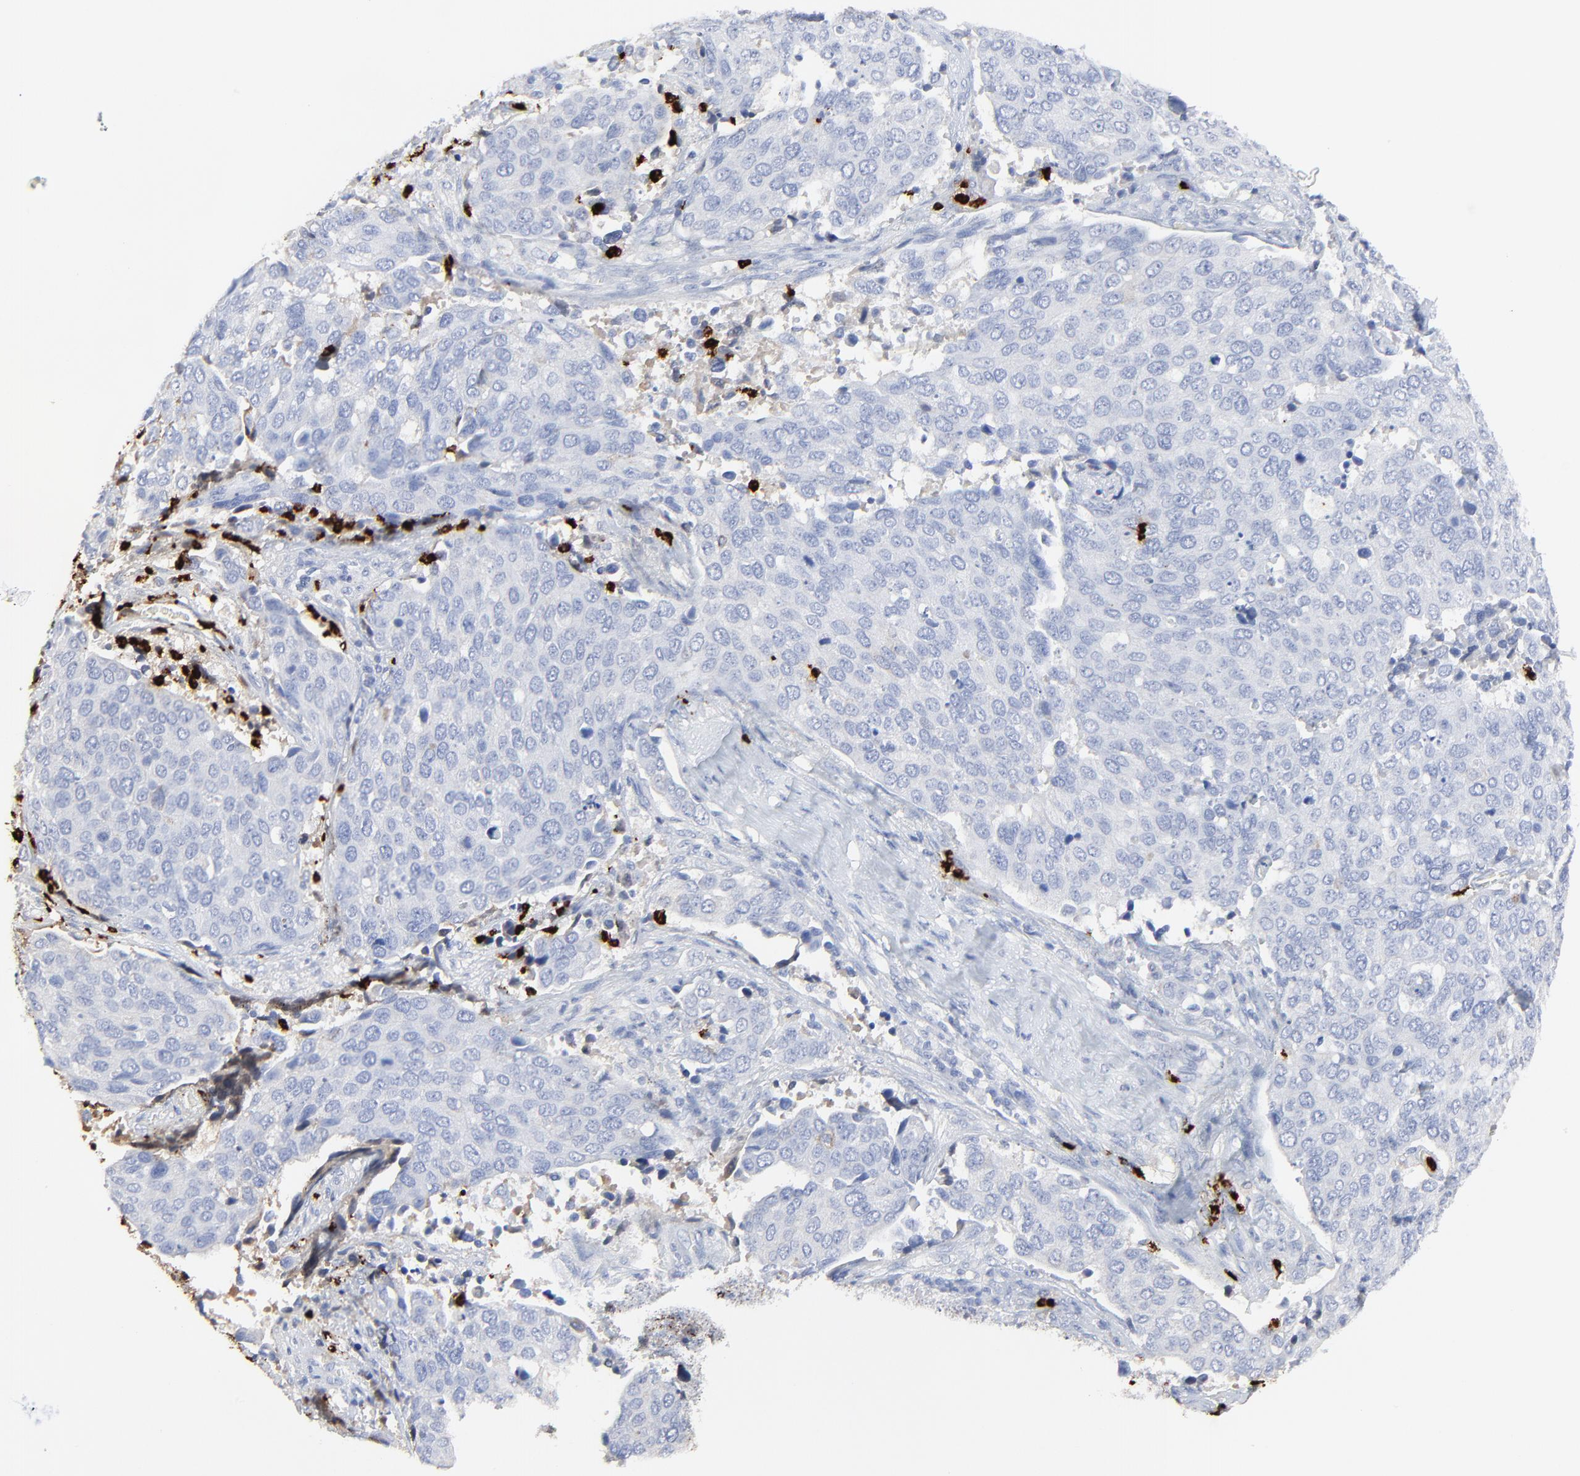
{"staining": {"intensity": "negative", "quantity": "none", "location": "none"}, "tissue": "cervical cancer", "cell_type": "Tumor cells", "image_type": "cancer", "snomed": [{"axis": "morphology", "description": "Squamous cell carcinoma, NOS"}, {"axis": "topography", "description": "Cervix"}], "caption": "Tumor cells show no significant expression in cervical cancer (squamous cell carcinoma). (DAB (3,3'-diaminobenzidine) immunohistochemistry (IHC) with hematoxylin counter stain).", "gene": "LCN2", "patient": {"sex": "female", "age": 54}}